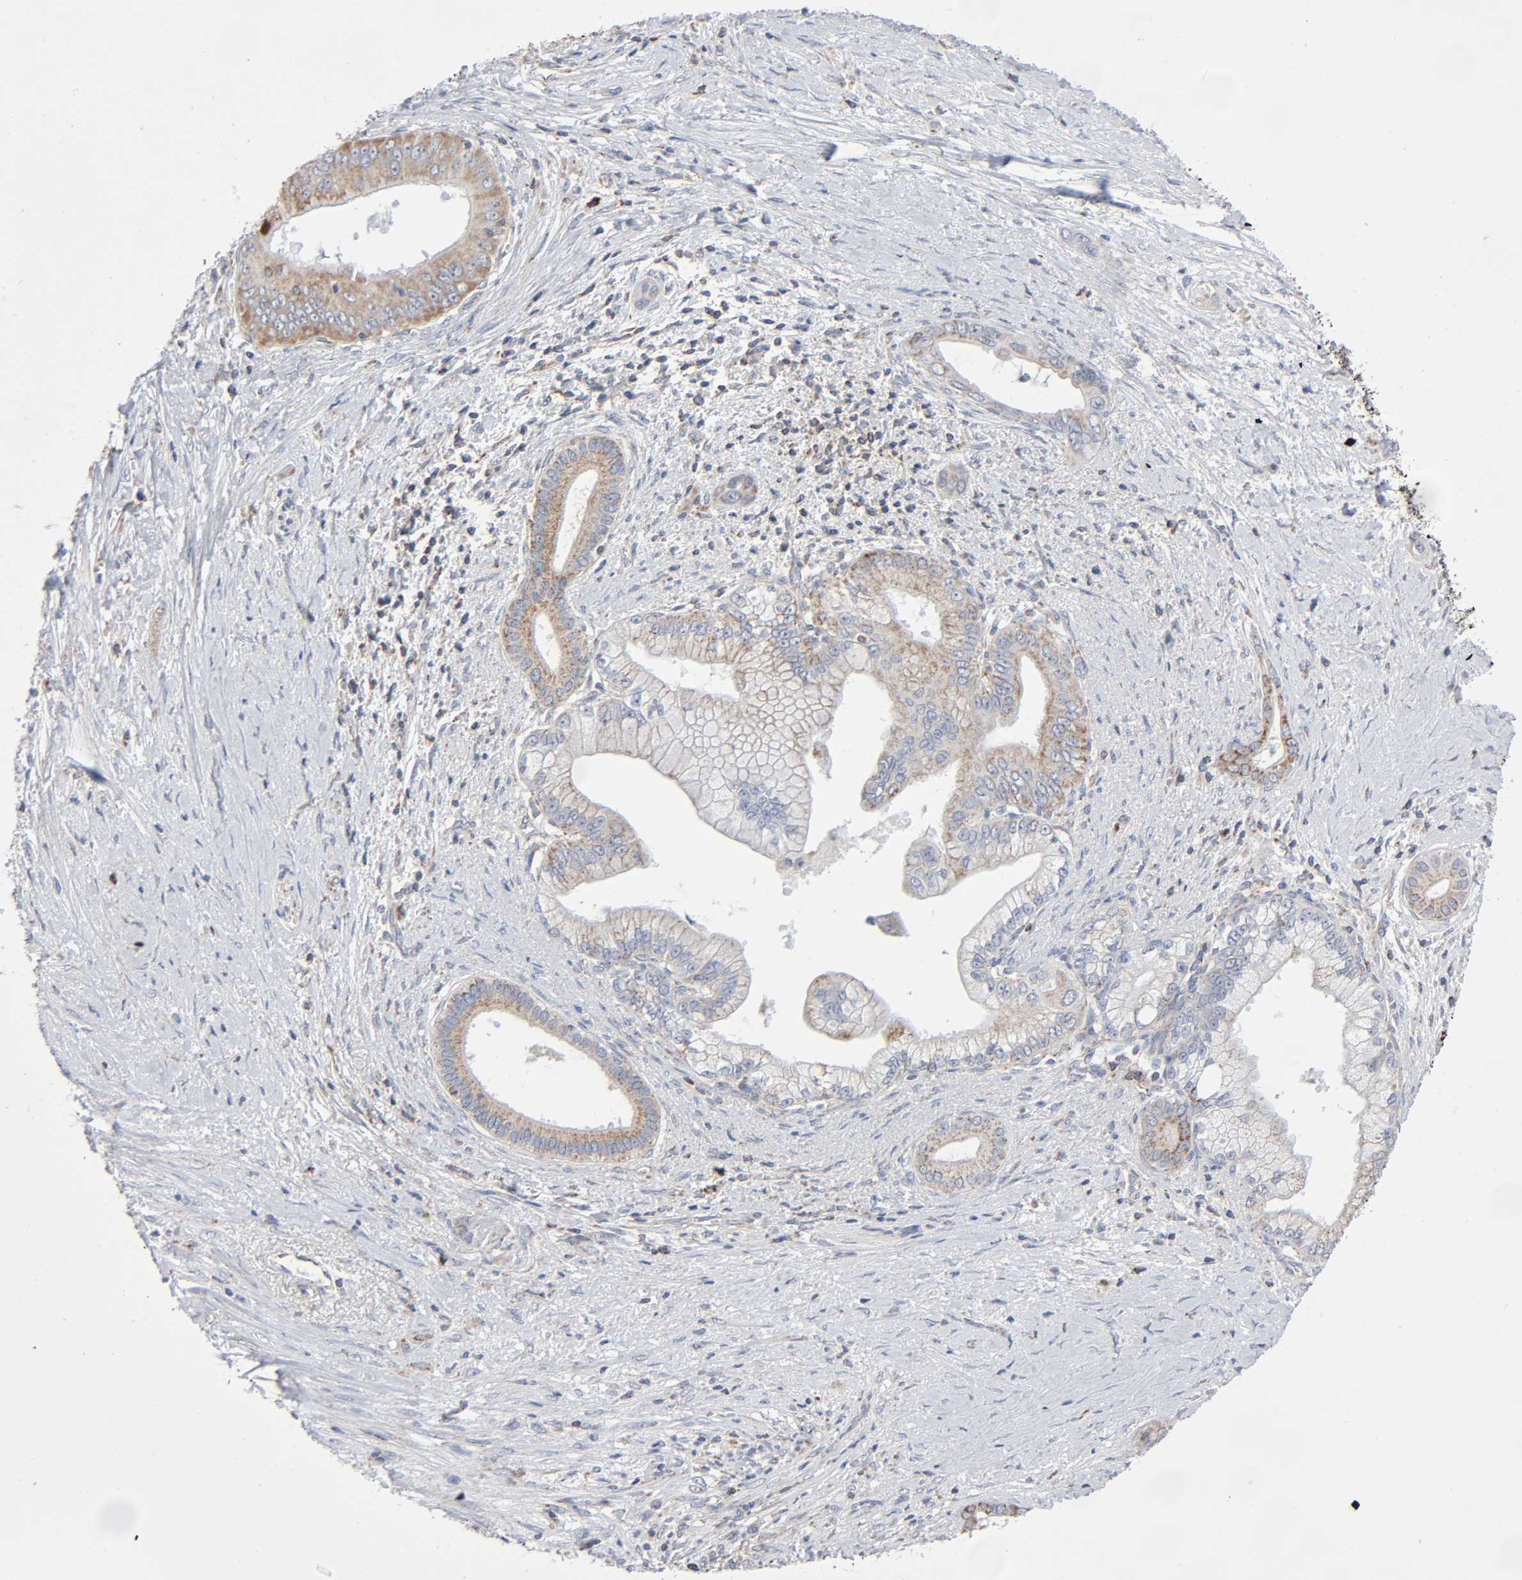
{"staining": {"intensity": "moderate", "quantity": "25%-75%", "location": "cytoplasmic/membranous"}, "tissue": "pancreatic cancer", "cell_type": "Tumor cells", "image_type": "cancer", "snomed": [{"axis": "morphology", "description": "Adenocarcinoma, NOS"}, {"axis": "topography", "description": "Pancreas"}], "caption": "Immunohistochemistry (IHC) of pancreatic cancer demonstrates medium levels of moderate cytoplasmic/membranous positivity in approximately 25%-75% of tumor cells.", "gene": "SYT16", "patient": {"sex": "male", "age": 59}}